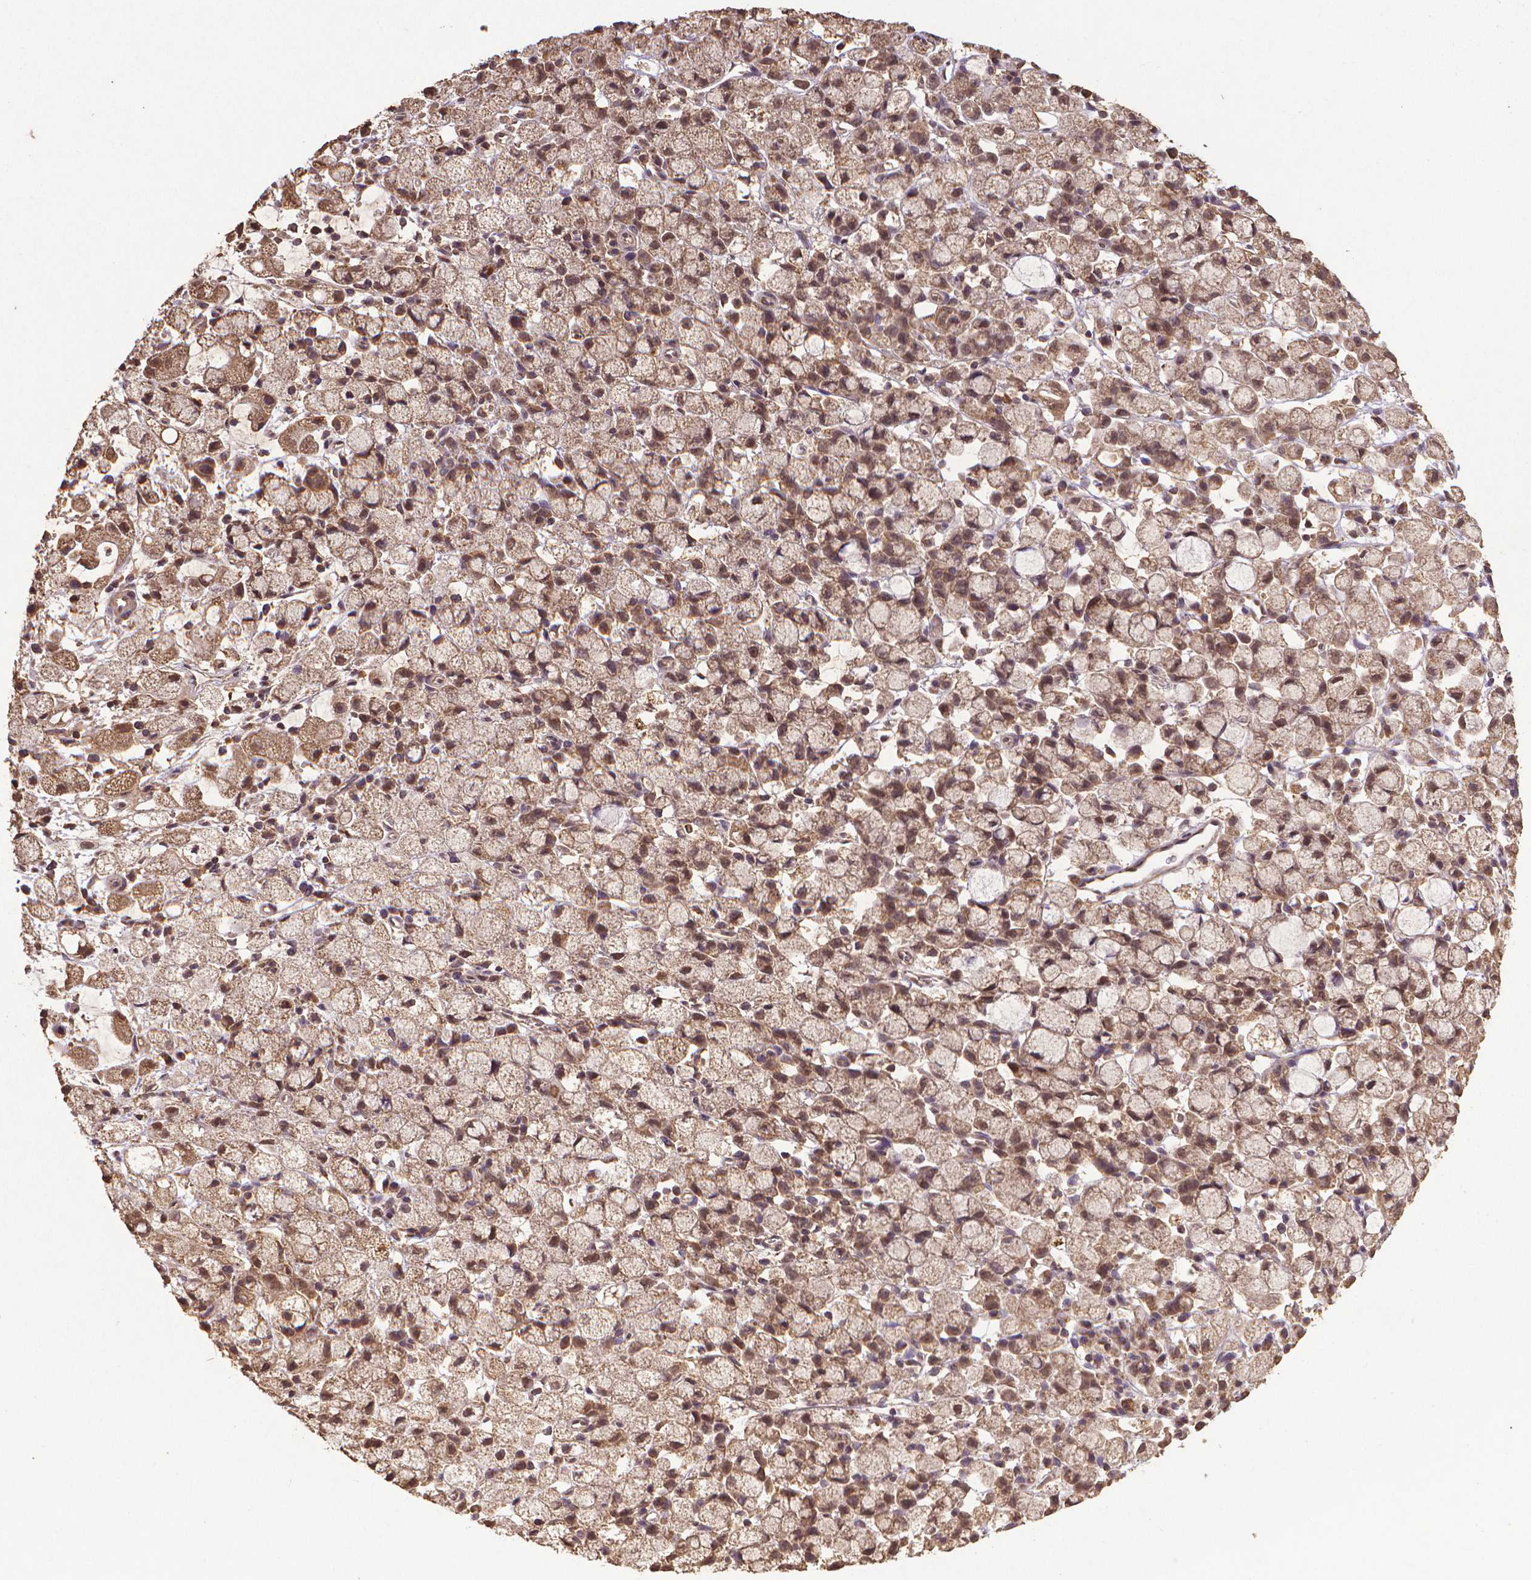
{"staining": {"intensity": "moderate", "quantity": ">75%", "location": "cytoplasmic/membranous,nuclear"}, "tissue": "stomach cancer", "cell_type": "Tumor cells", "image_type": "cancer", "snomed": [{"axis": "morphology", "description": "Adenocarcinoma, NOS"}, {"axis": "topography", "description": "Stomach"}], "caption": "Moderate cytoplasmic/membranous and nuclear positivity is identified in approximately >75% of tumor cells in adenocarcinoma (stomach).", "gene": "DCAF1", "patient": {"sex": "male", "age": 58}}